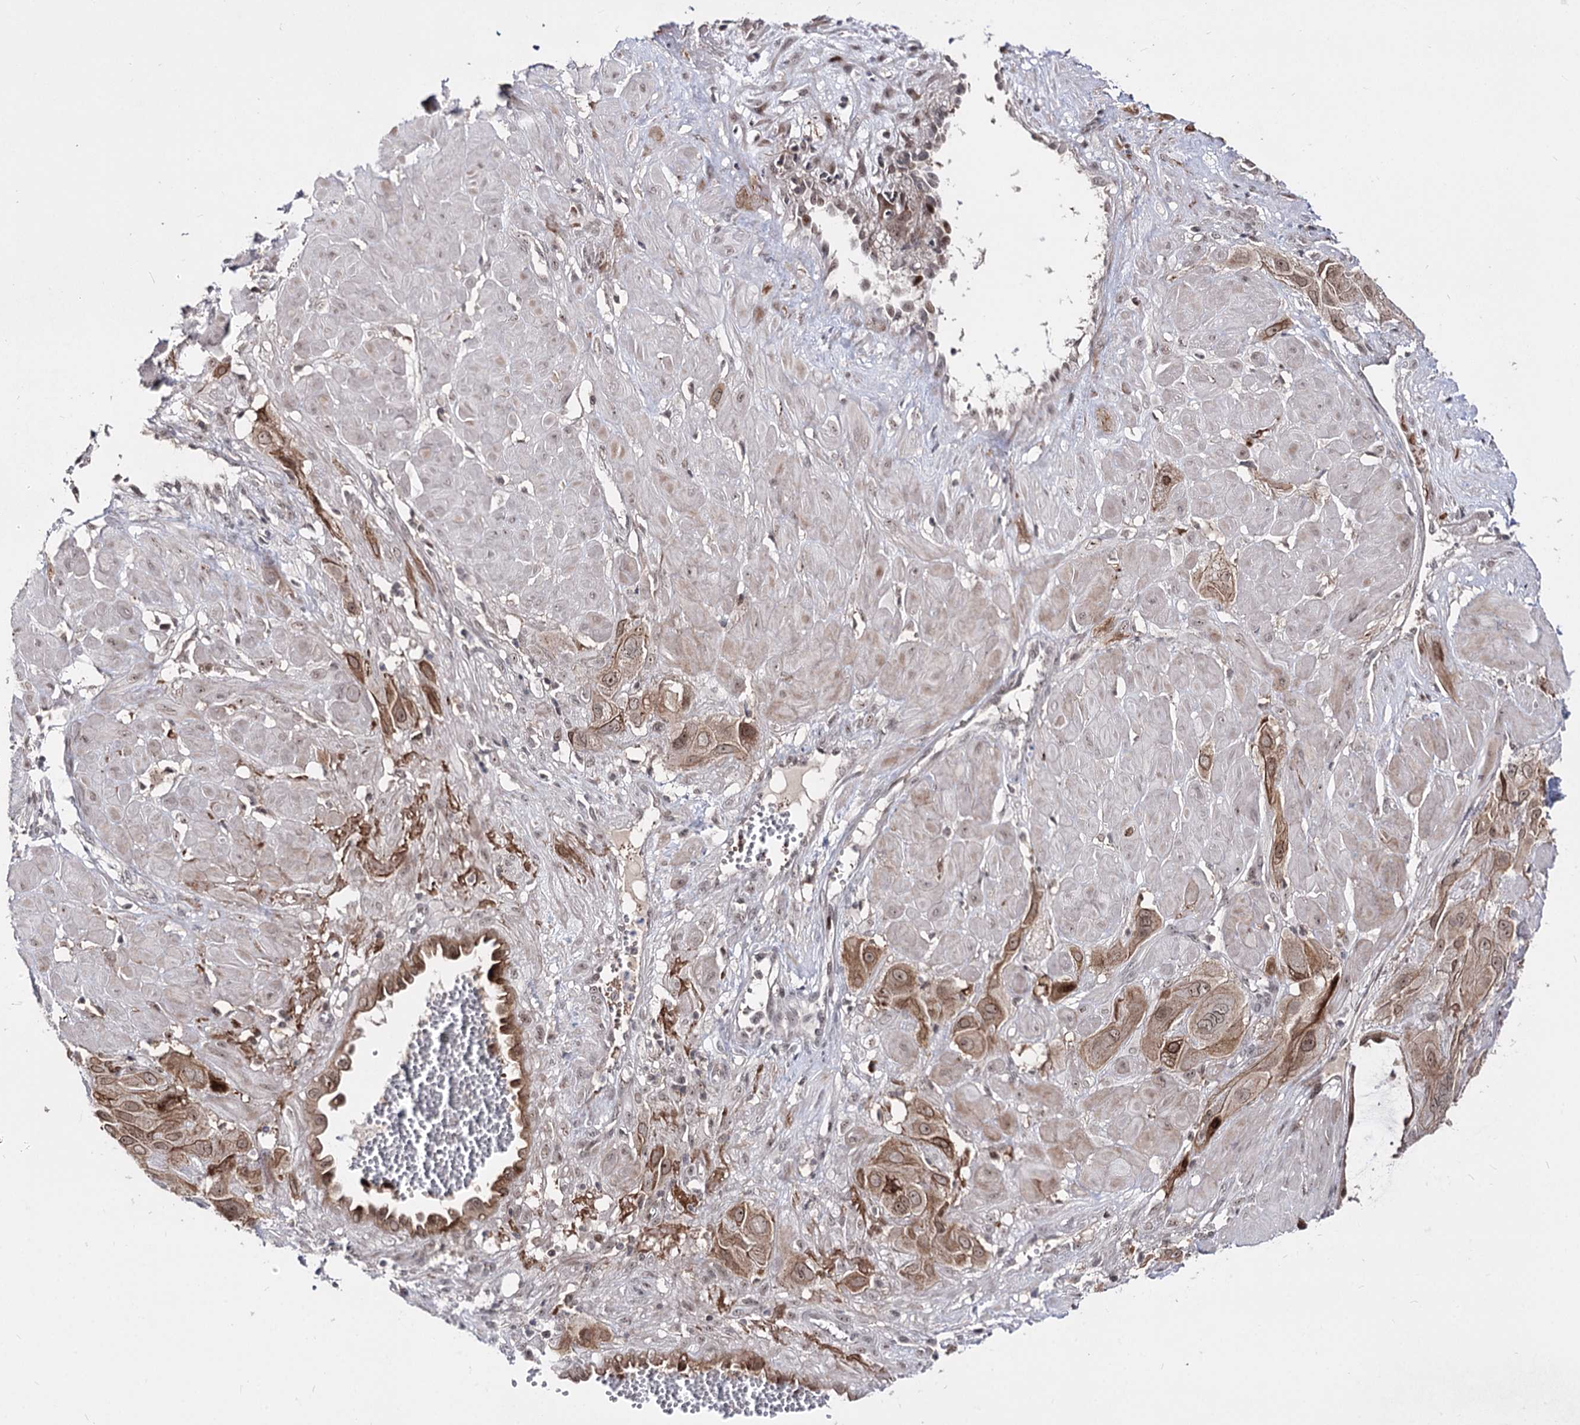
{"staining": {"intensity": "moderate", "quantity": ">75%", "location": "cytoplasmic/membranous,nuclear"}, "tissue": "cervical cancer", "cell_type": "Tumor cells", "image_type": "cancer", "snomed": [{"axis": "morphology", "description": "Squamous cell carcinoma, NOS"}, {"axis": "topography", "description": "Cervix"}], "caption": "Brown immunohistochemical staining in cervical cancer reveals moderate cytoplasmic/membranous and nuclear staining in about >75% of tumor cells.", "gene": "STOX1", "patient": {"sex": "female", "age": 34}}